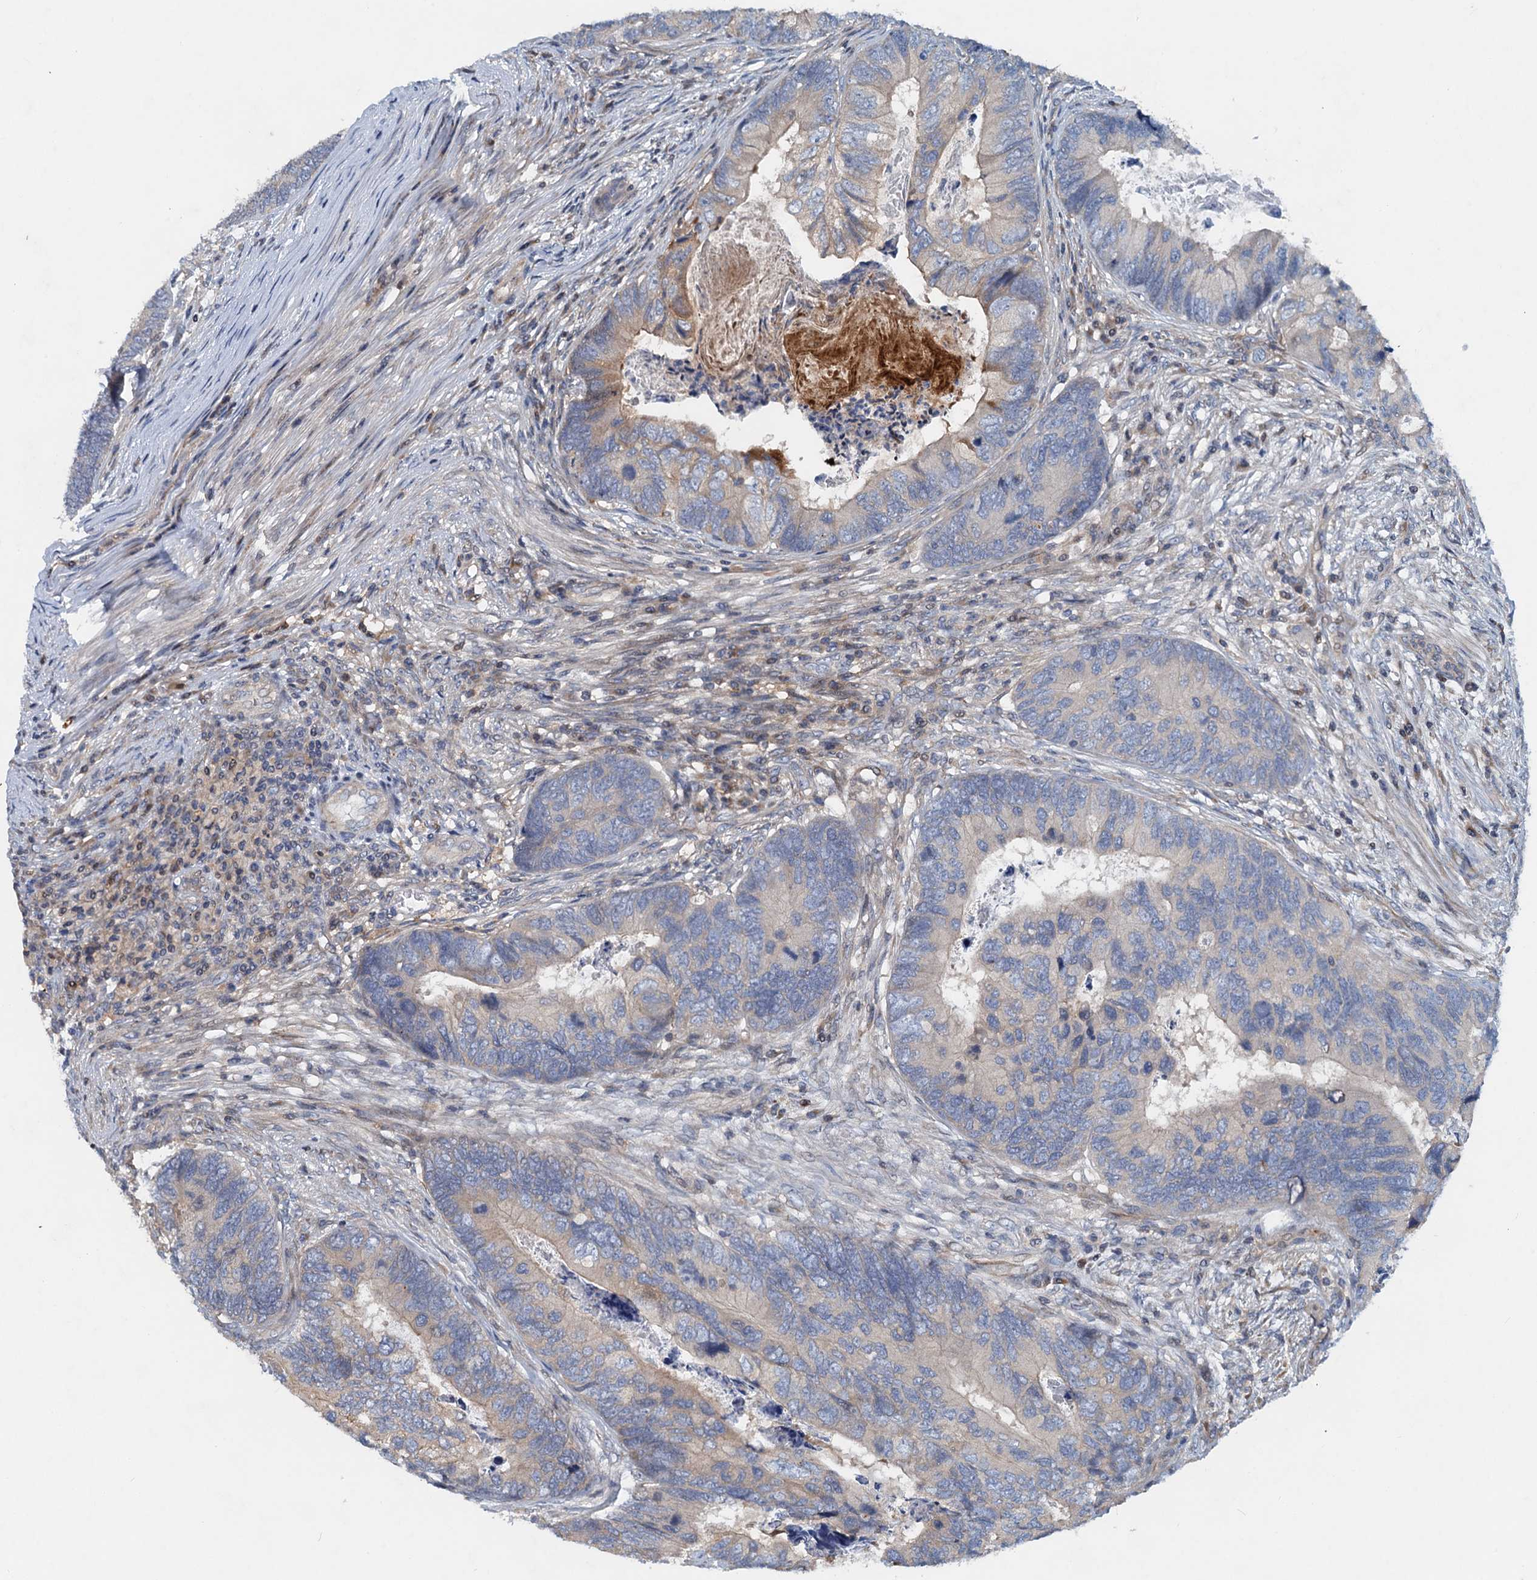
{"staining": {"intensity": "weak", "quantity": "<25%", "location": "cytoplasmic/membranous"}, "tissue": "colorectal cancer", "cell_type": "Tumor cells", "image_type": "cancer", "snomed": [{"axis": "morphology", "description": "Adenocarcinoma, NOS"}, {"axis": "topography", "description": "Colon"}], "caption": "Immunohistochemistry (IHC) histopathology image of colorectal cancer stained for a protein (brown), which exhibits no staining in tumor cells.", "gene": "NBEA", "patient": {"sex": "female", "age": 67}}